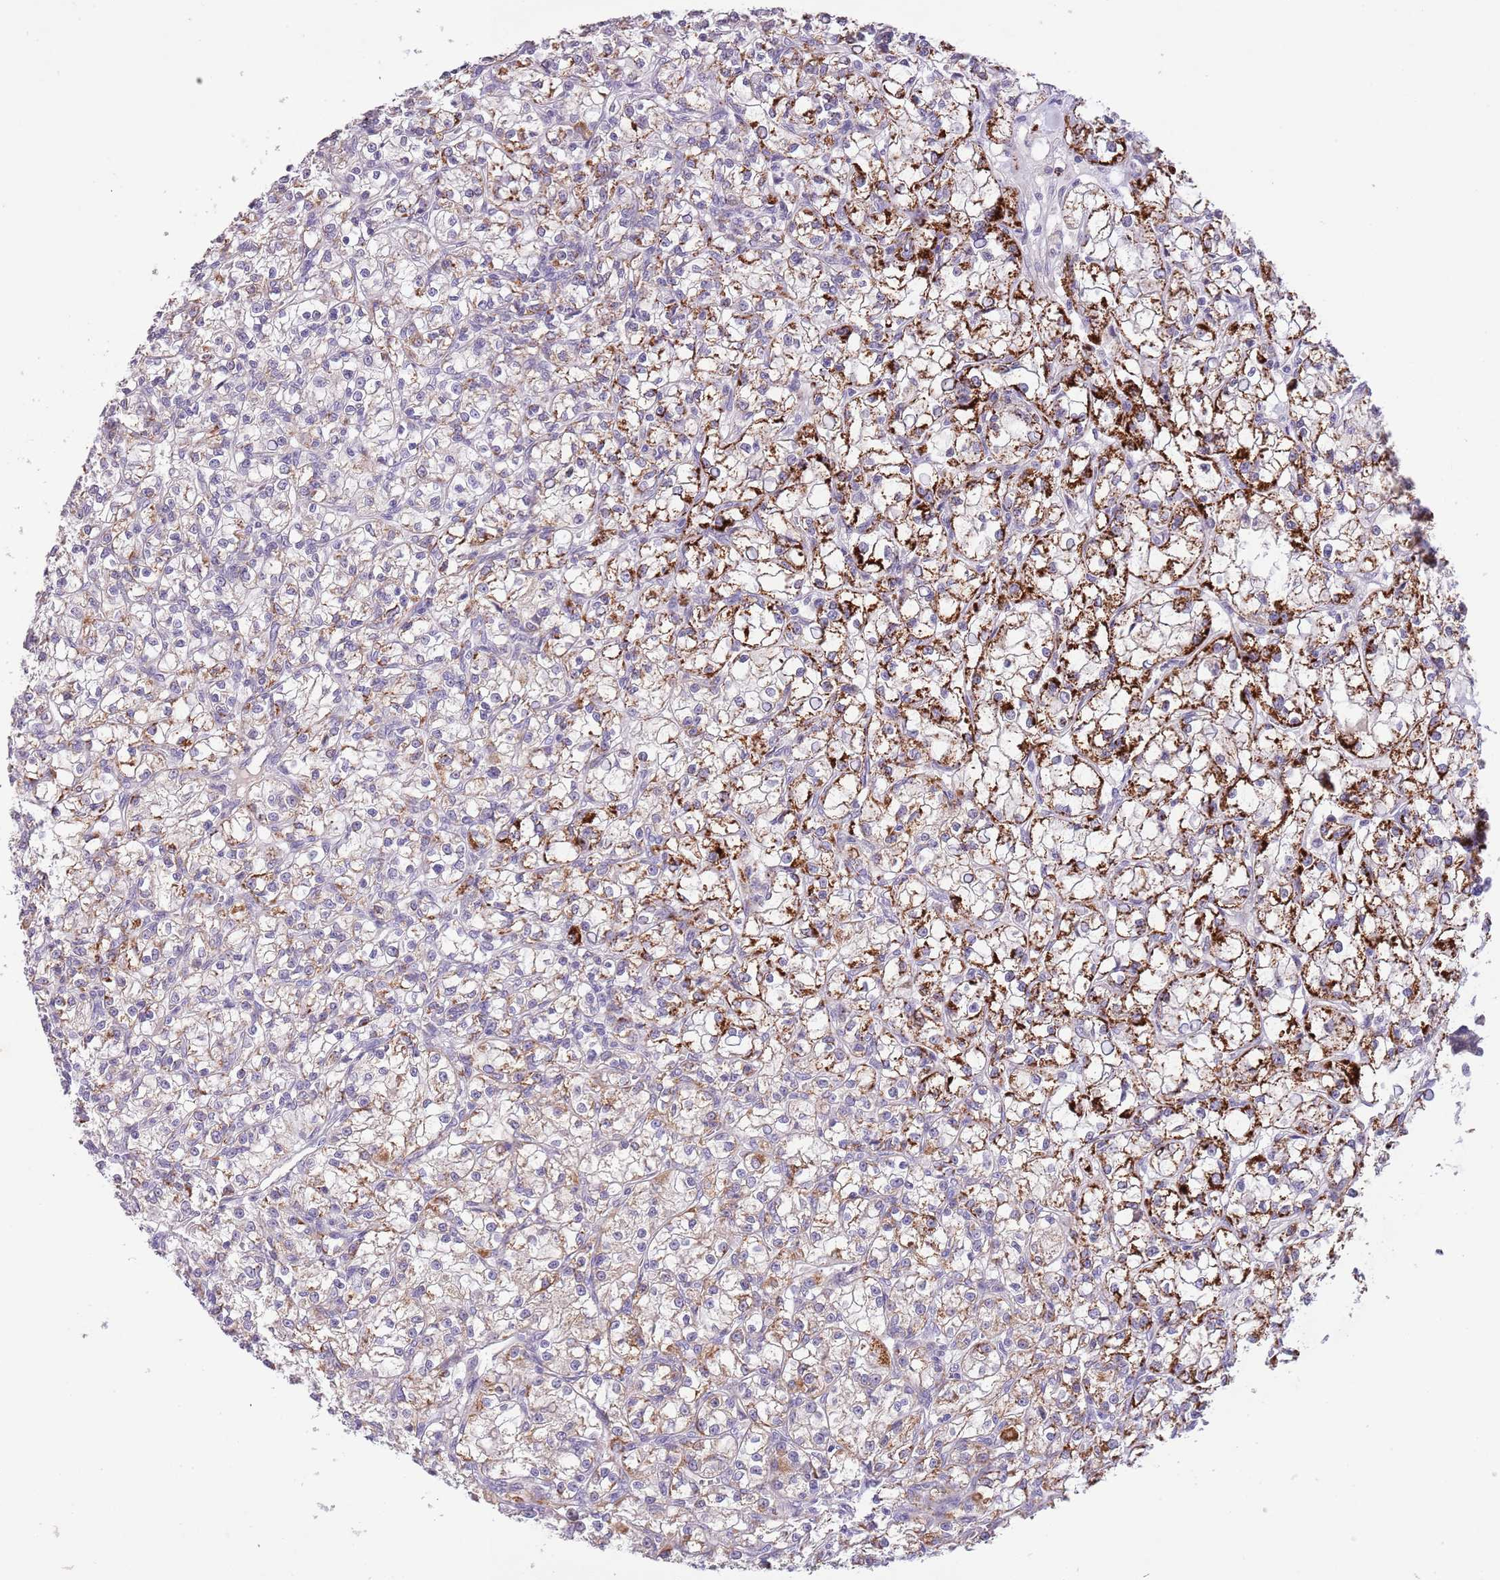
{"staining": {"intensity": "moderate", "quantity": "25%-75%", "location": "cytoplasmic/membranous"}, "tissue": "renal cancer", "cell_type": "Tumor cells", "image_type": "cancer", "snomed": [{"axis": "morphology", "description": "Adenocarcinoma, NOS"}, {"axis": "topography", "description": "Kidney"}], "caption": "Protein staining shows moderate cytoplasmic/membranous positivity in approximately 25%-75% of tumor cells in renal adenocarcinoma.", "gene": "ZNF658", "patient": {"sex": "female", "age": 59}}